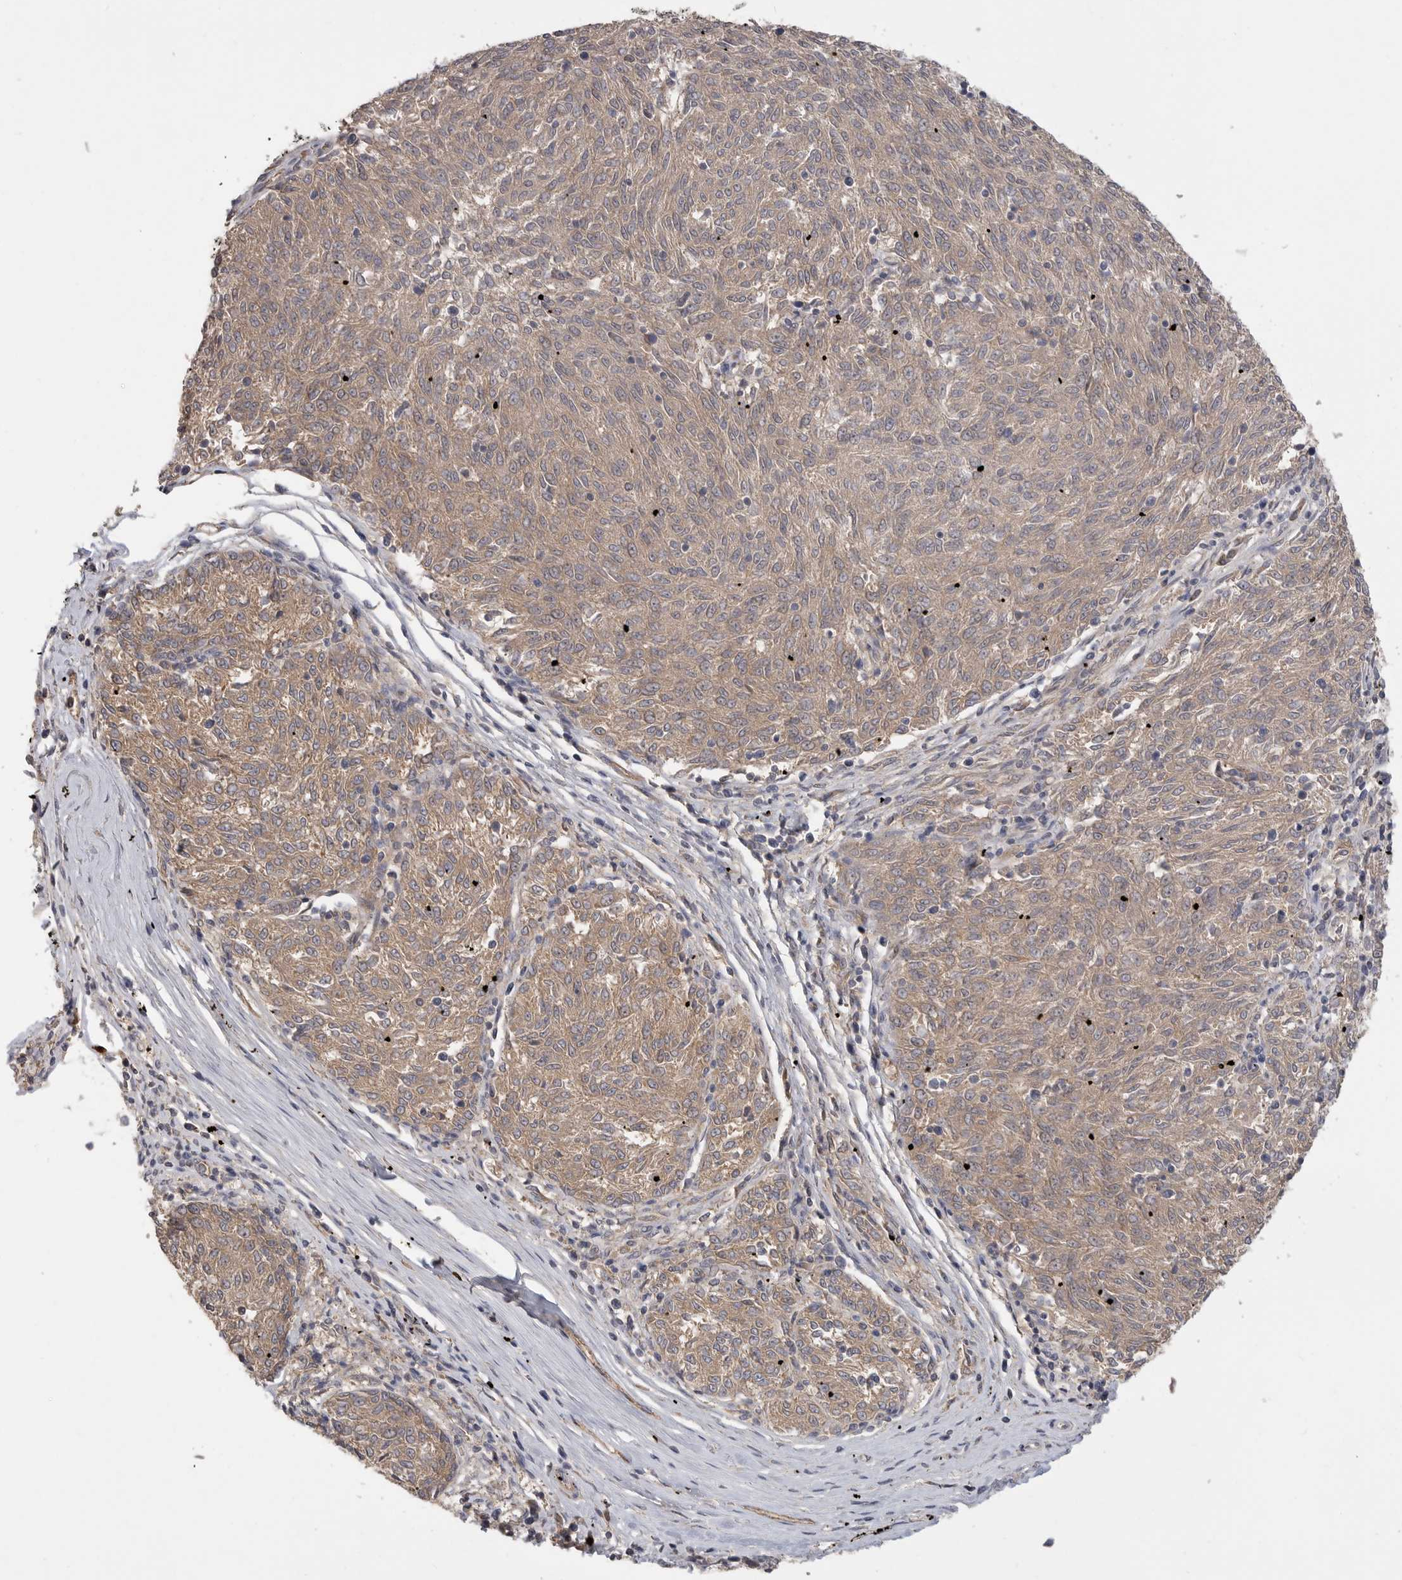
{"staining": {"intensity": "weak", "quantity": ">75%", "location": "cytoplasmic/membranous"}, "tissue": "melanoma", "cell_type": "Tumor cells", "image_type": "cancer", "snomed": [{"axis": "morphology", "description": "Malignant melanoma, NOS"}, {"axis": "topography", "description": "Skin"}], "caption": "Immunohistochemistry (IHC) (DAB) staining of melanoma shows weak cytoplasmic/membranous protein expression in about >75% of tumor cells. (DAB (3,3'-diaminobenzidine) = brown stain, brightfield microscopy at high magnification).", "gene": "ZNF232", "patient": {"sex": "female", "age": 72}}